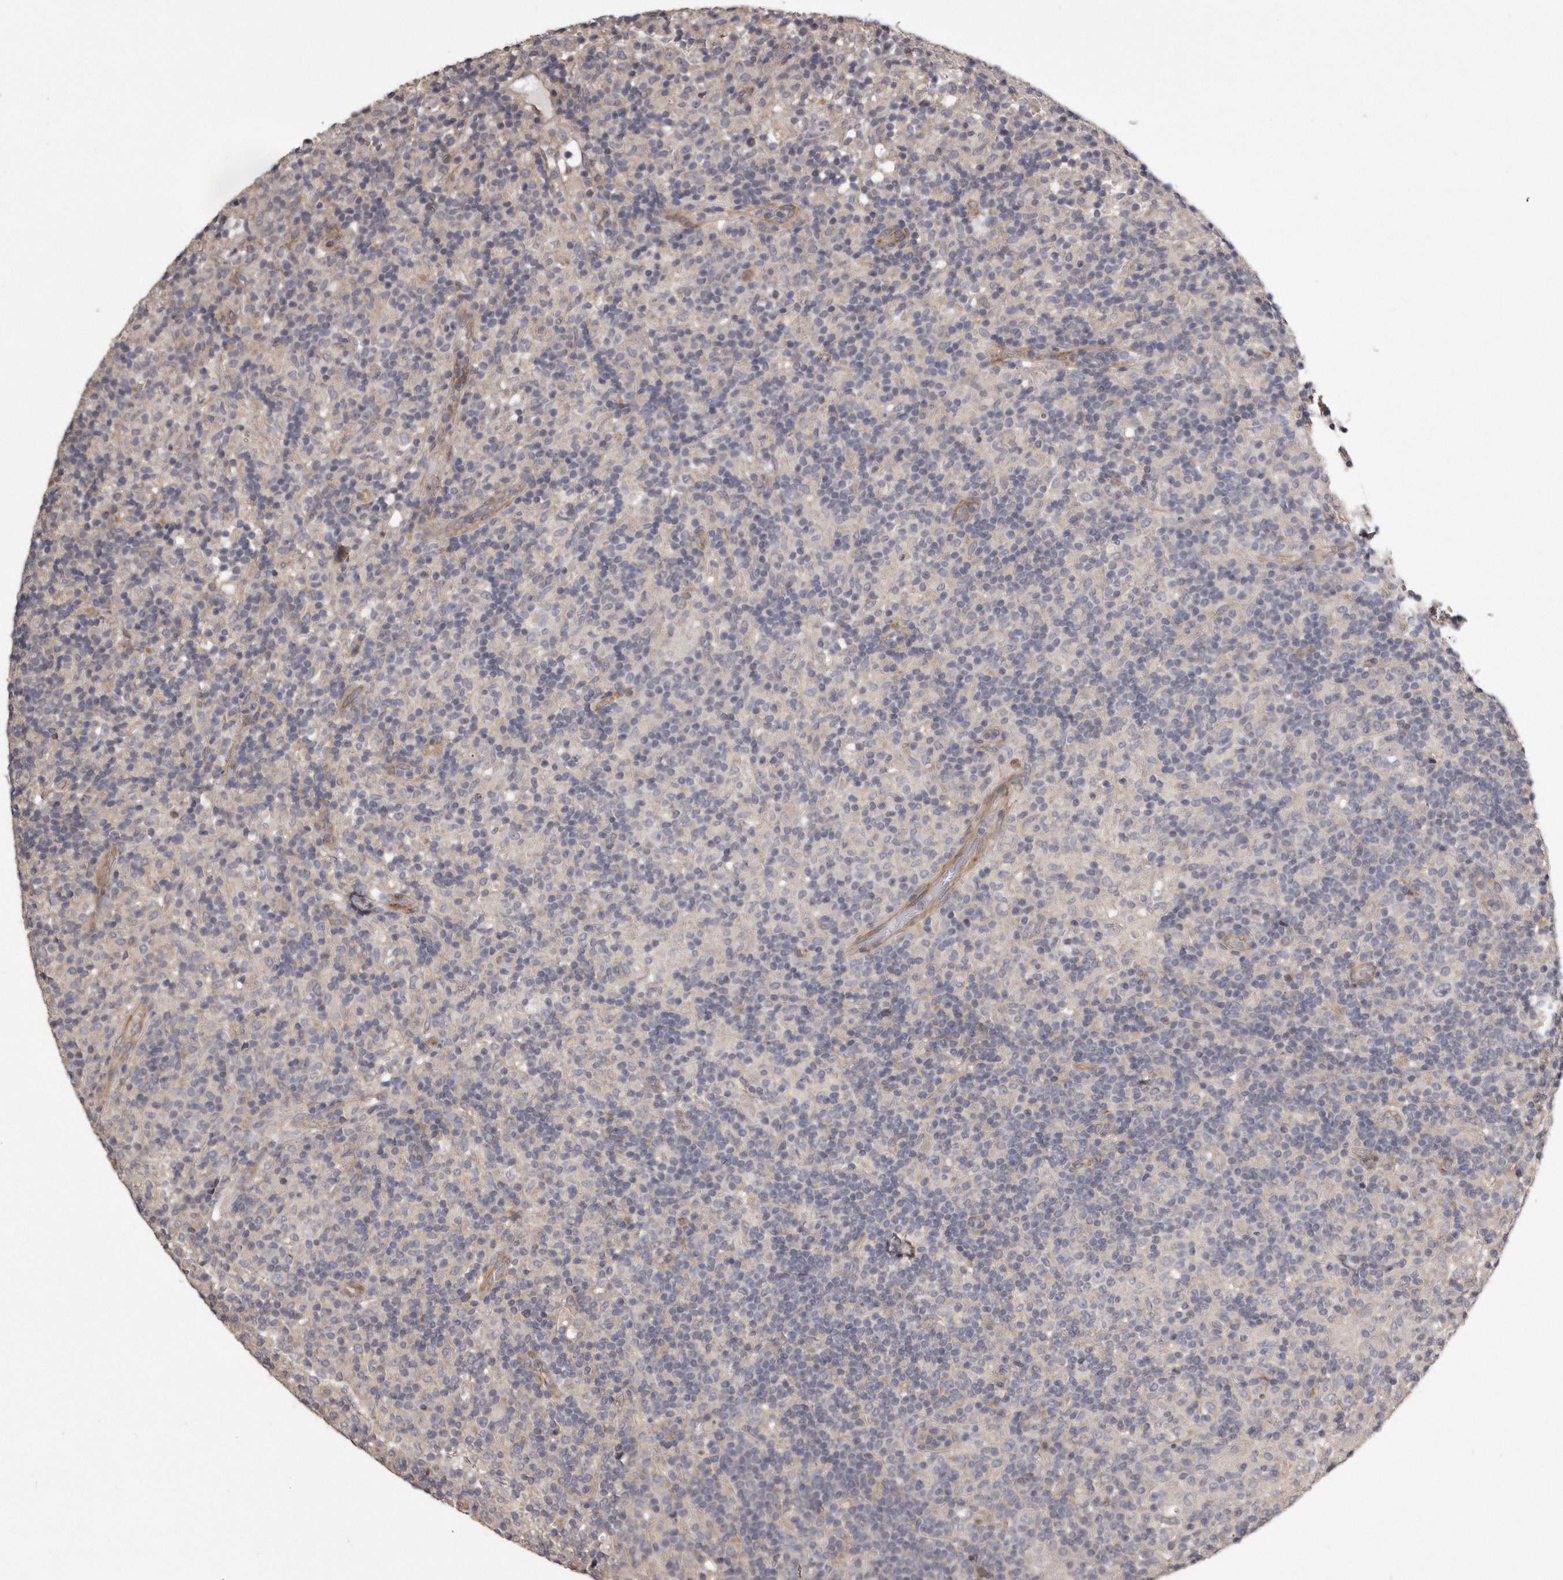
{"staining": {"intensity": "negative", "quantity": "none", "location": "none"}, "tissue": "lymphoma", "cell_type": "Tumor cells", "image_type": "cancer", "snomed": [{"axis": "morphology", "description": "Hodgkin's disease, NOS"}, {"axis": "topography", "description": "Lymph node"}], "caption": "This image is of lymphoma stained with immunohistochemistry to label a protein in brown with the nuclei are counter-stained blue. There is no staining in tumor cells.", "gene": "ARMCX1", "patient": {"sex": "male", "age": 70}}